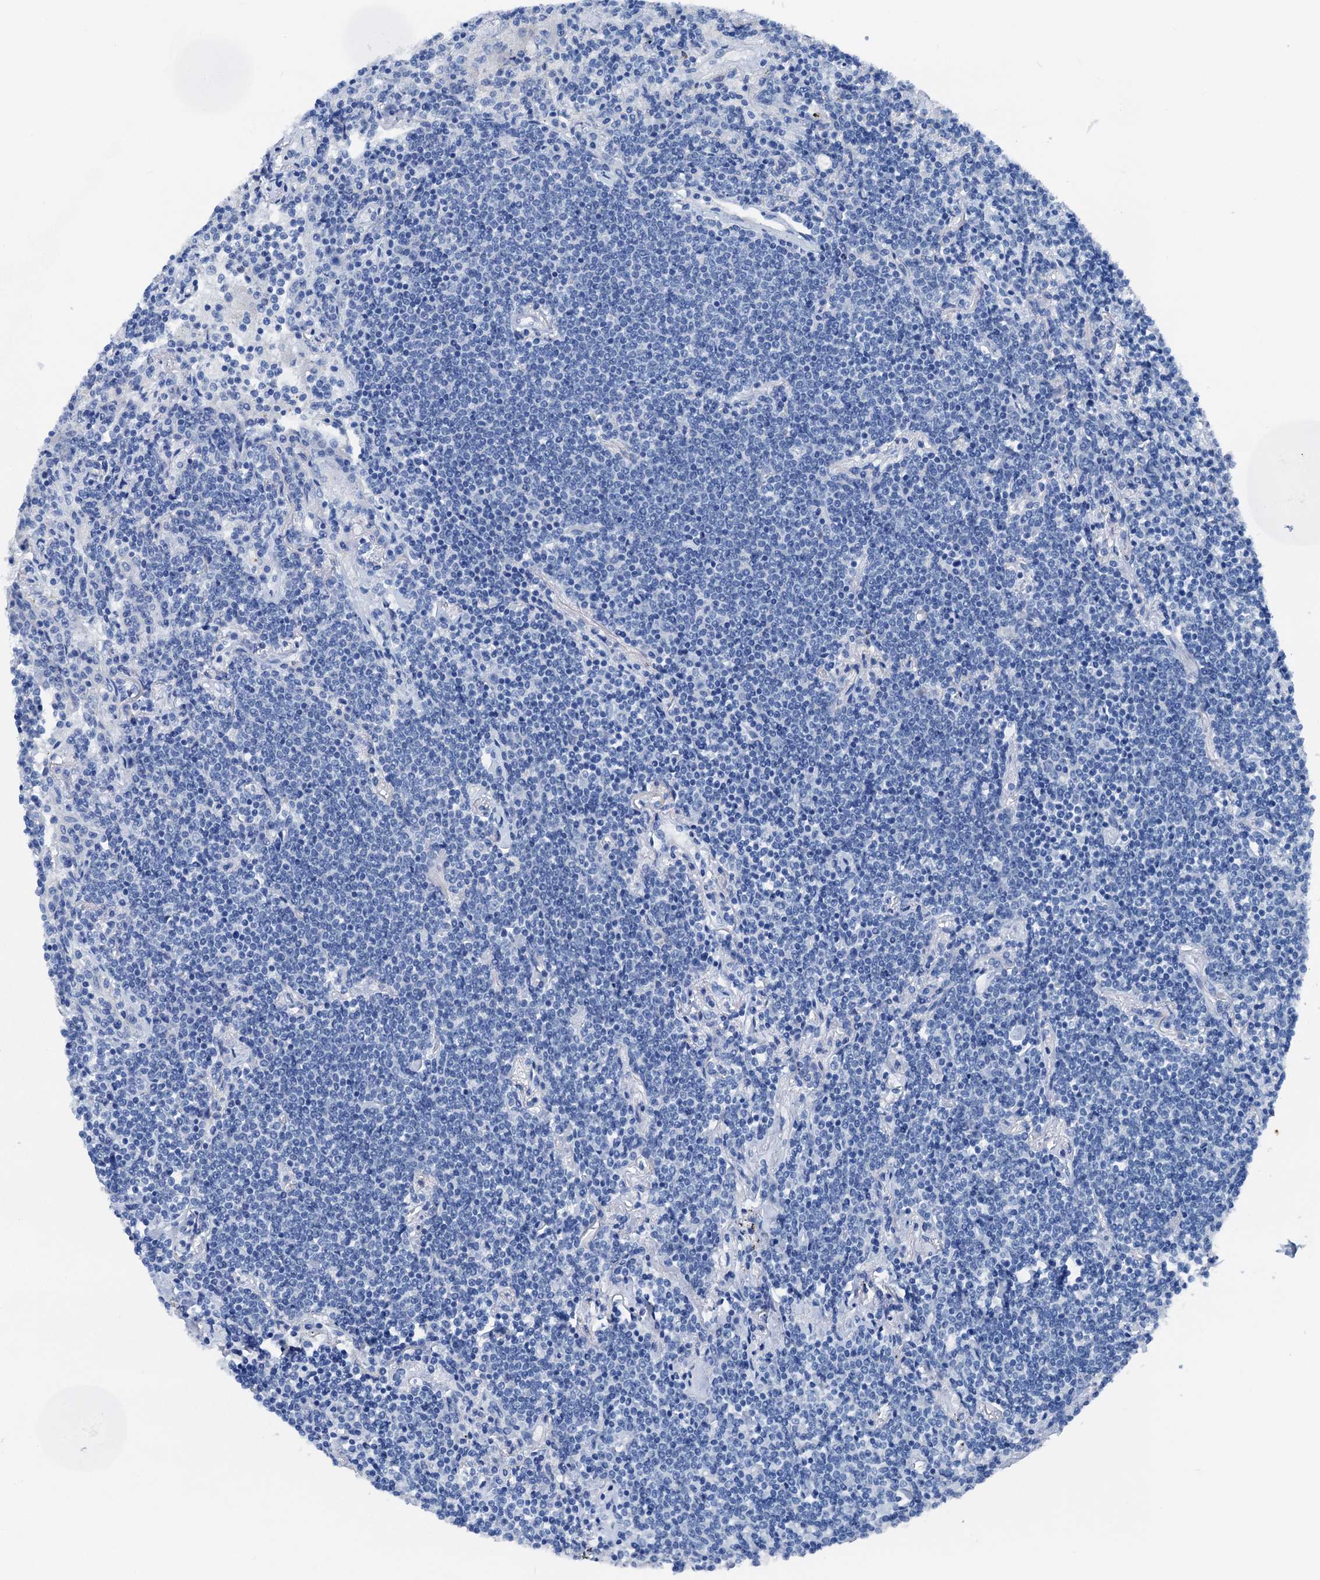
{"staining": {"intensity": "negative", "quantity": "none", "location": "none"}, "tissue": "lymphoma", "cell_type": "Tumor cells", "image_type": "cancer", "snomed": [{"axis": "morphology", "description": "Malignant lymphoma, non-Hodgkin's type, Low grade"}, {"axis": "topography", "description": "Lung"}], "caption": "IHC micrograph of human low-grade malignant lymphoma, non-Hodgkin's type stained for a protein (brown), which demonstrates no staining in tumor cells. (Immunohistochemistry (ihc), brightfield microscopy, high magnification).", "gene": "CBLN3", "patient": {"sex": "female", "age": 71}}